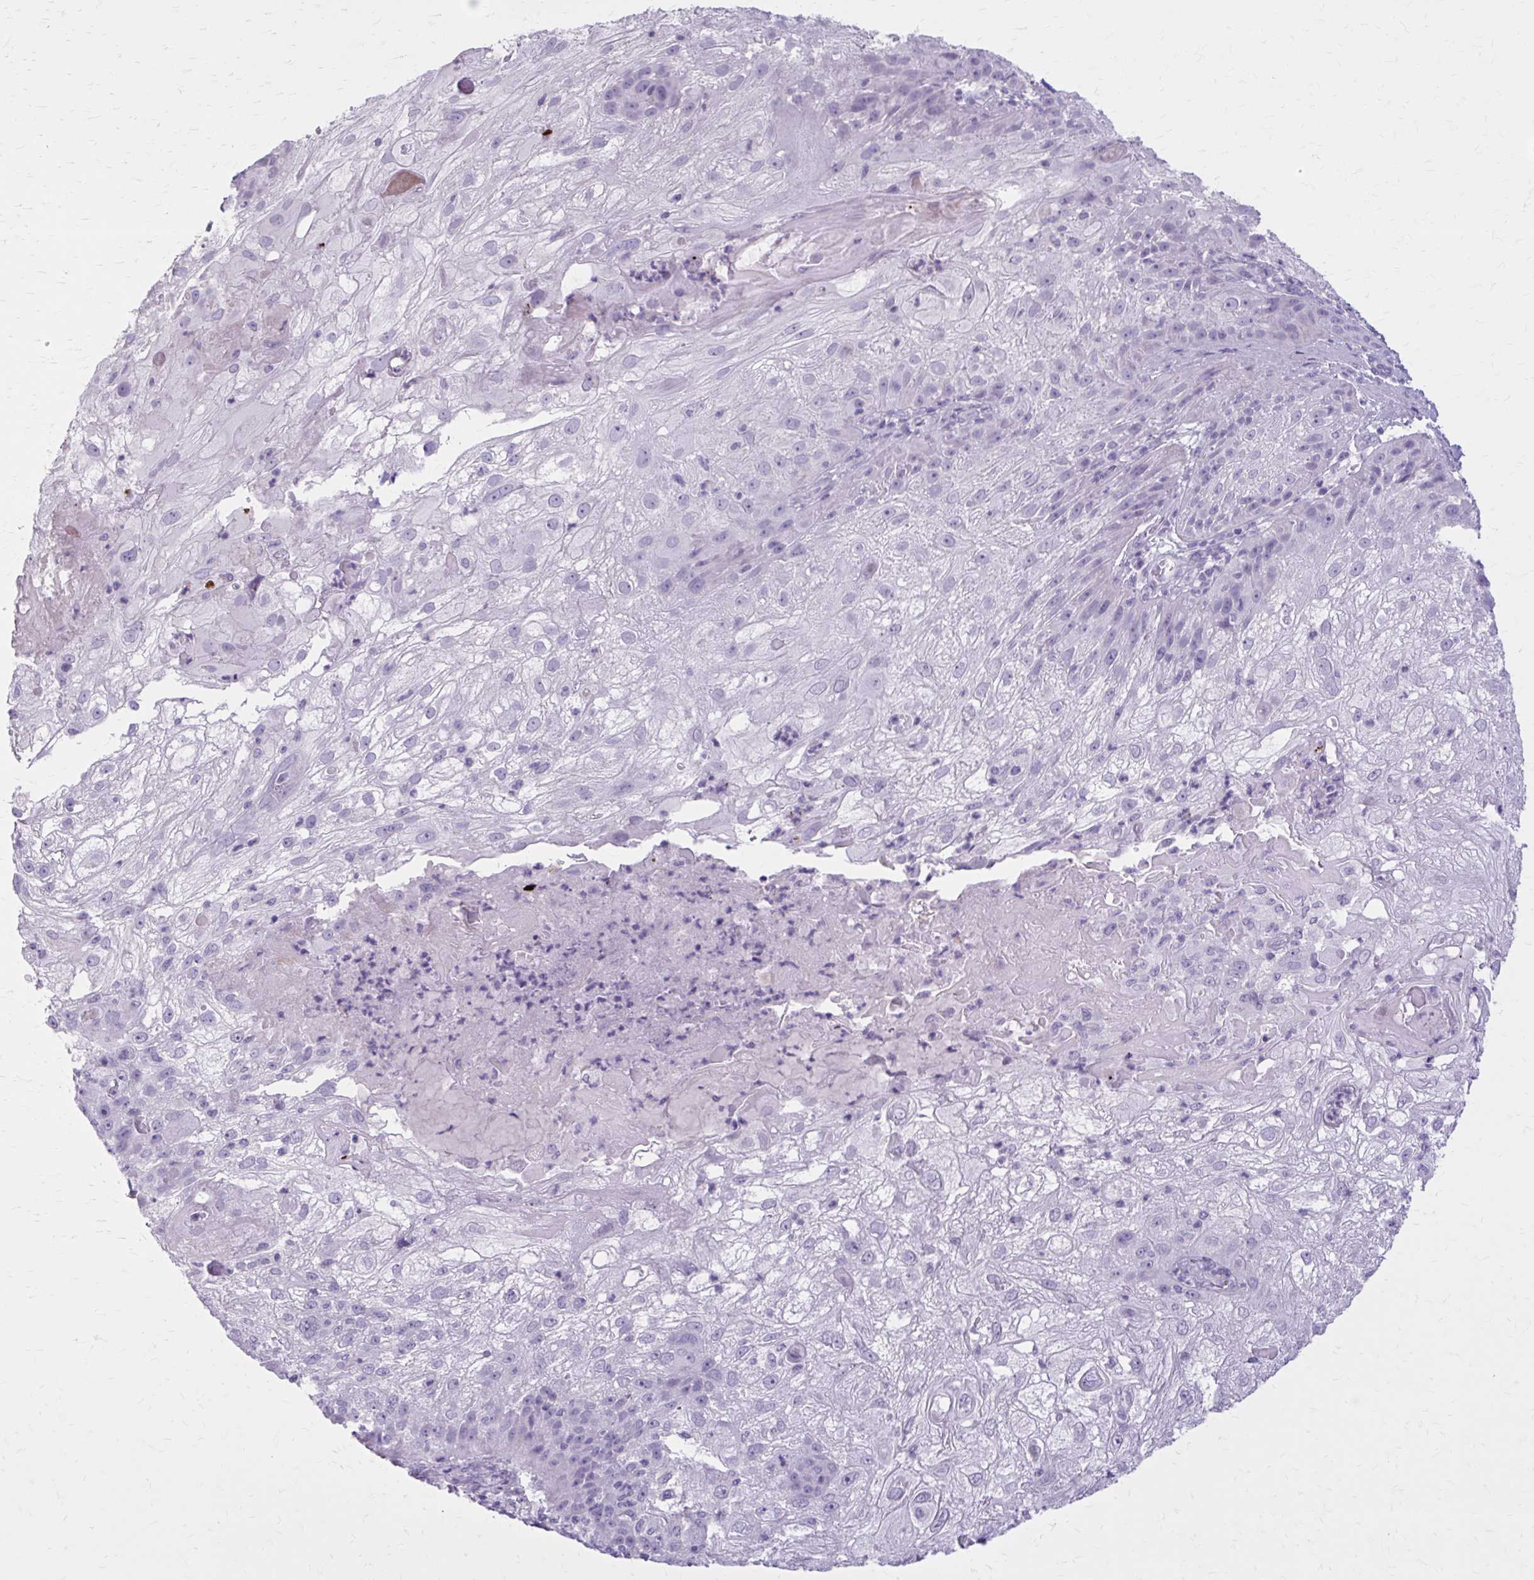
{"staining": {"intensity": "negative", "quantity": "none", "location": "none"}, "tissue": "skin cancer", "cell_type": "Tumor cells", "image_type": "cancer", "snomed": [{"axis": "morphology", "description": "Normal tissue, NOS"}, {"axis": "morphology", "description": "Squamous cell carcinoma, NOS"}, {"axis": "topography", "description": "Skin"}], "caption": "Immunohistochemistry image of human squamous cell carcinoma (skin) stained for a protein (brown), which demonstrates no expression in tumor cells.", "gene": "OR4B1", "patient": {"sex": "female", "age": 83}}